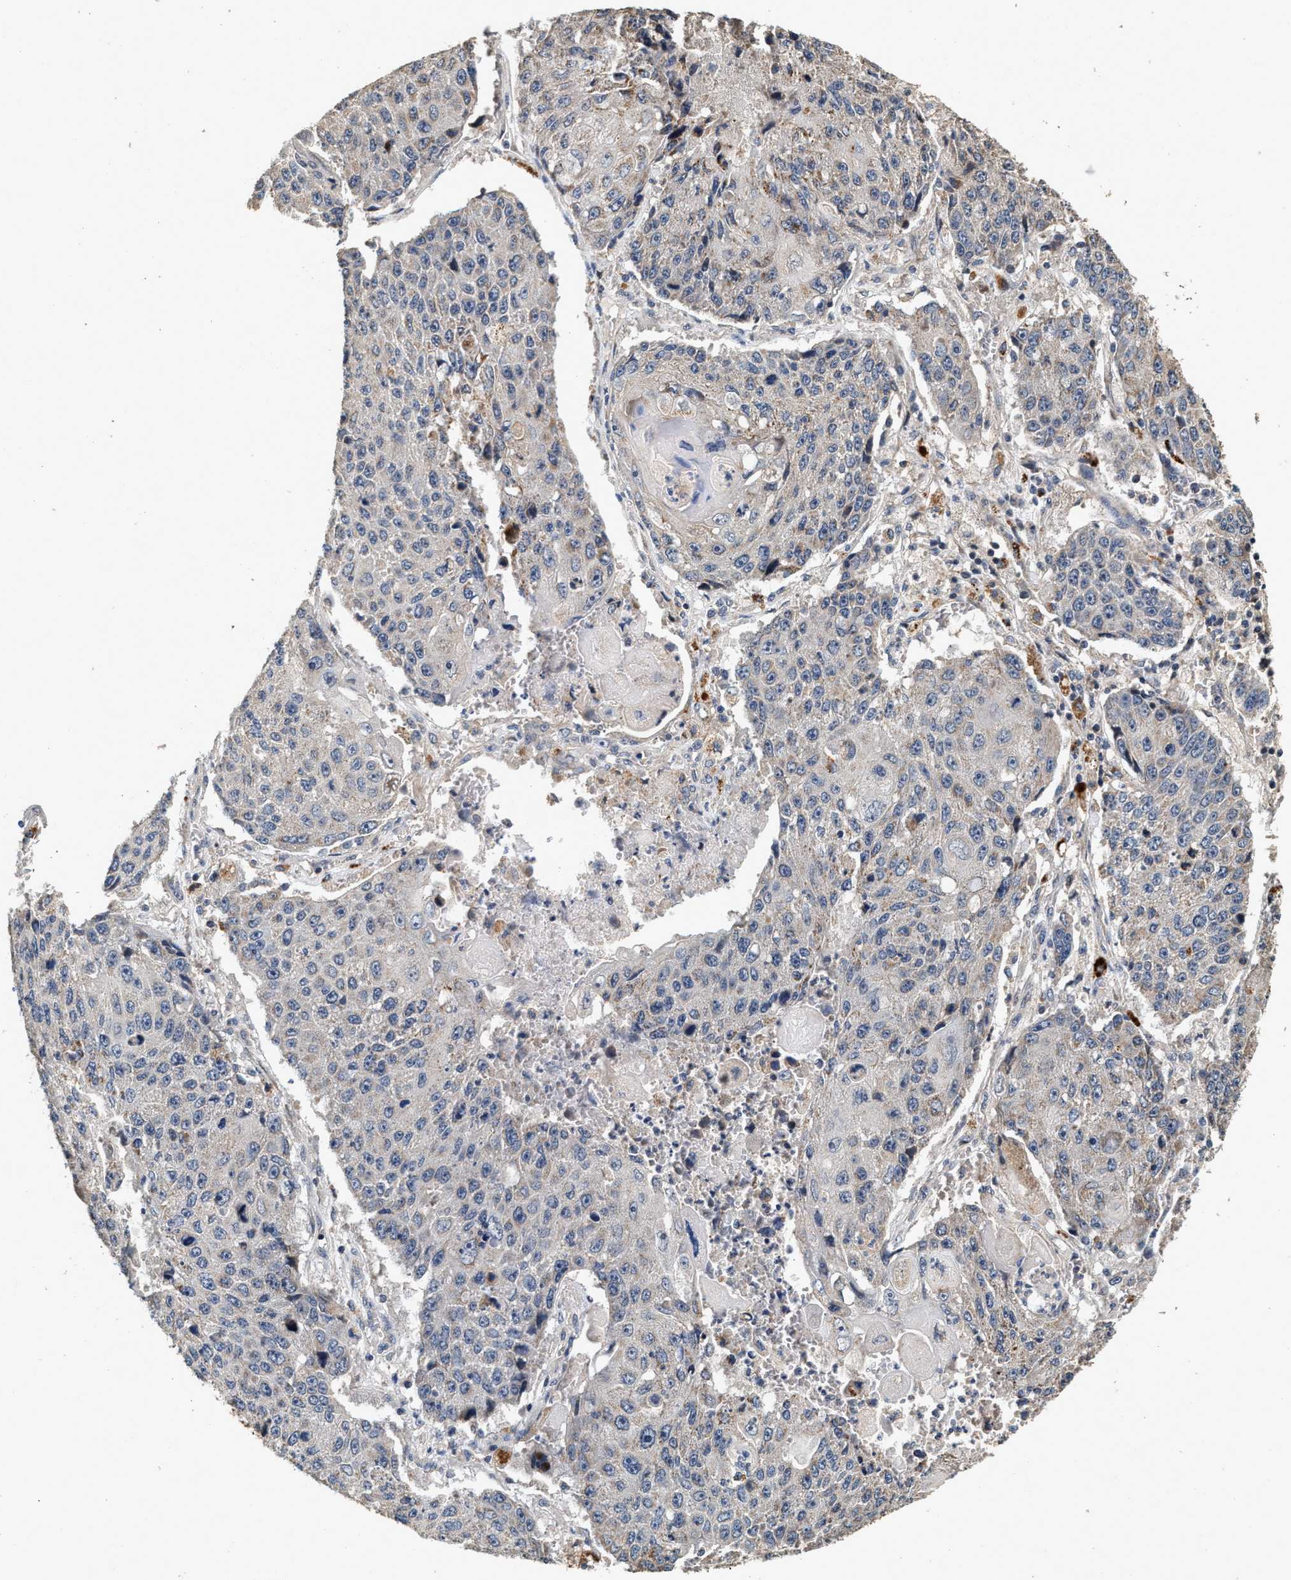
{"staining": {"intensity": "negative", "quantity": "none", "location": "none"}, "tissue": "lung cancer", "cell_type": "Tumor cells", "image_type": "cancer", "snomed": [{"axis": "morphology", "description": "Squamous cell carcinoma, NOS"}, {"axis": "topography", "description": "Lung"}], "caption": "The image exhibits no staining of tumor cells in lung cancer.", "gene": "PTGR3", "patient": {"sex": "male", "age": 61}}